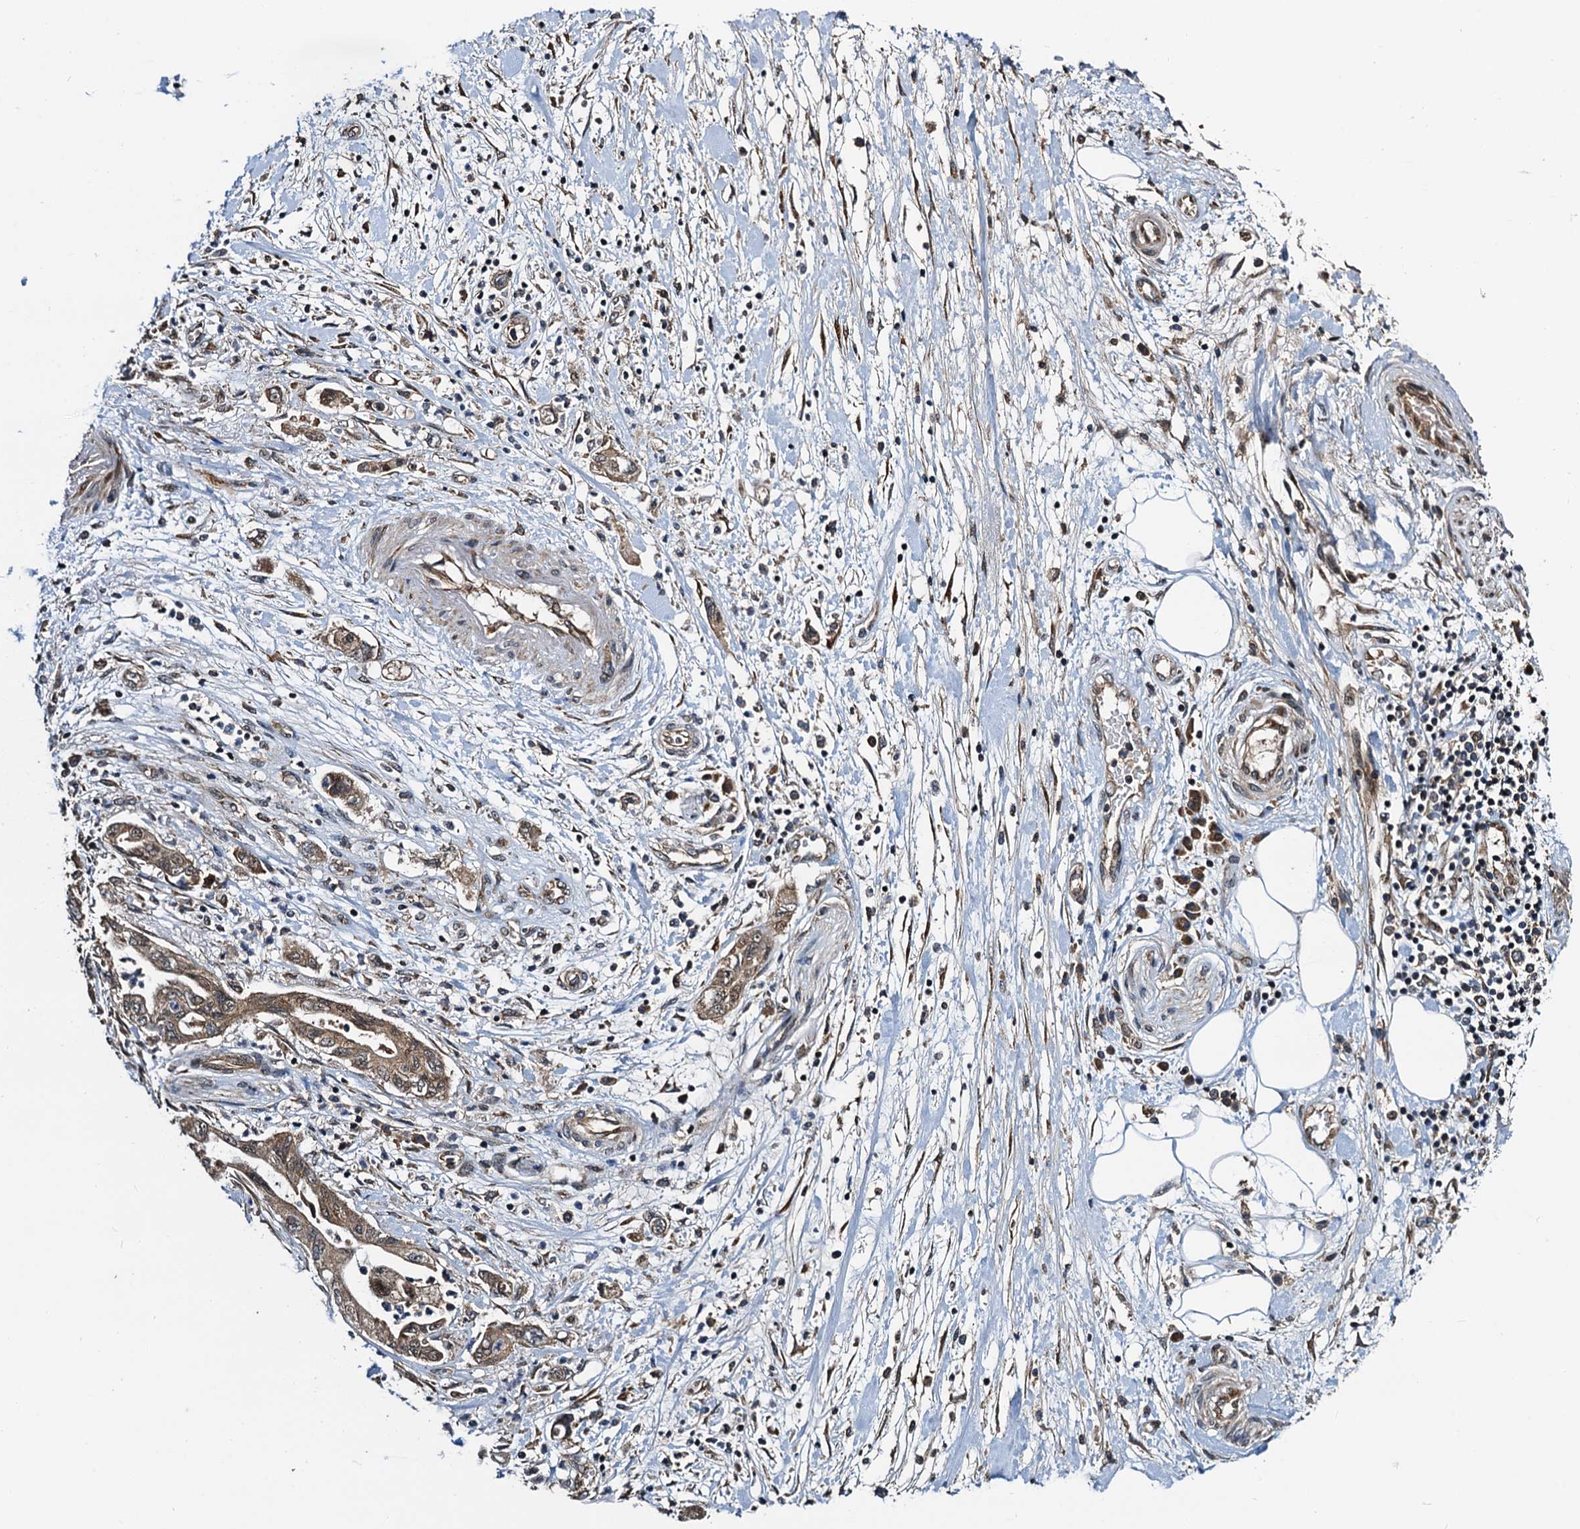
{"staining": {"intensity": "moderate", "quantity": ">75%", "location": "cytoplasmic/membranous"}, "tissue": "pancreatic cancer", "cell_type": "Tumor cells", "image_type": "cancer", "snomed": [{"axis": "morphology", "description": "Adenocarcinoma, NOS"}, {"axis": "topography", "description": "Pancreas"}], "caption": "Immunohistochemical staining of pancreatic adenocarcinoma displays moderate cytoplasmic/membranous protein expression in about >75% of tumor cells.", "gene": "NAA16", "patient": {"sex": "female", "age": 73}}